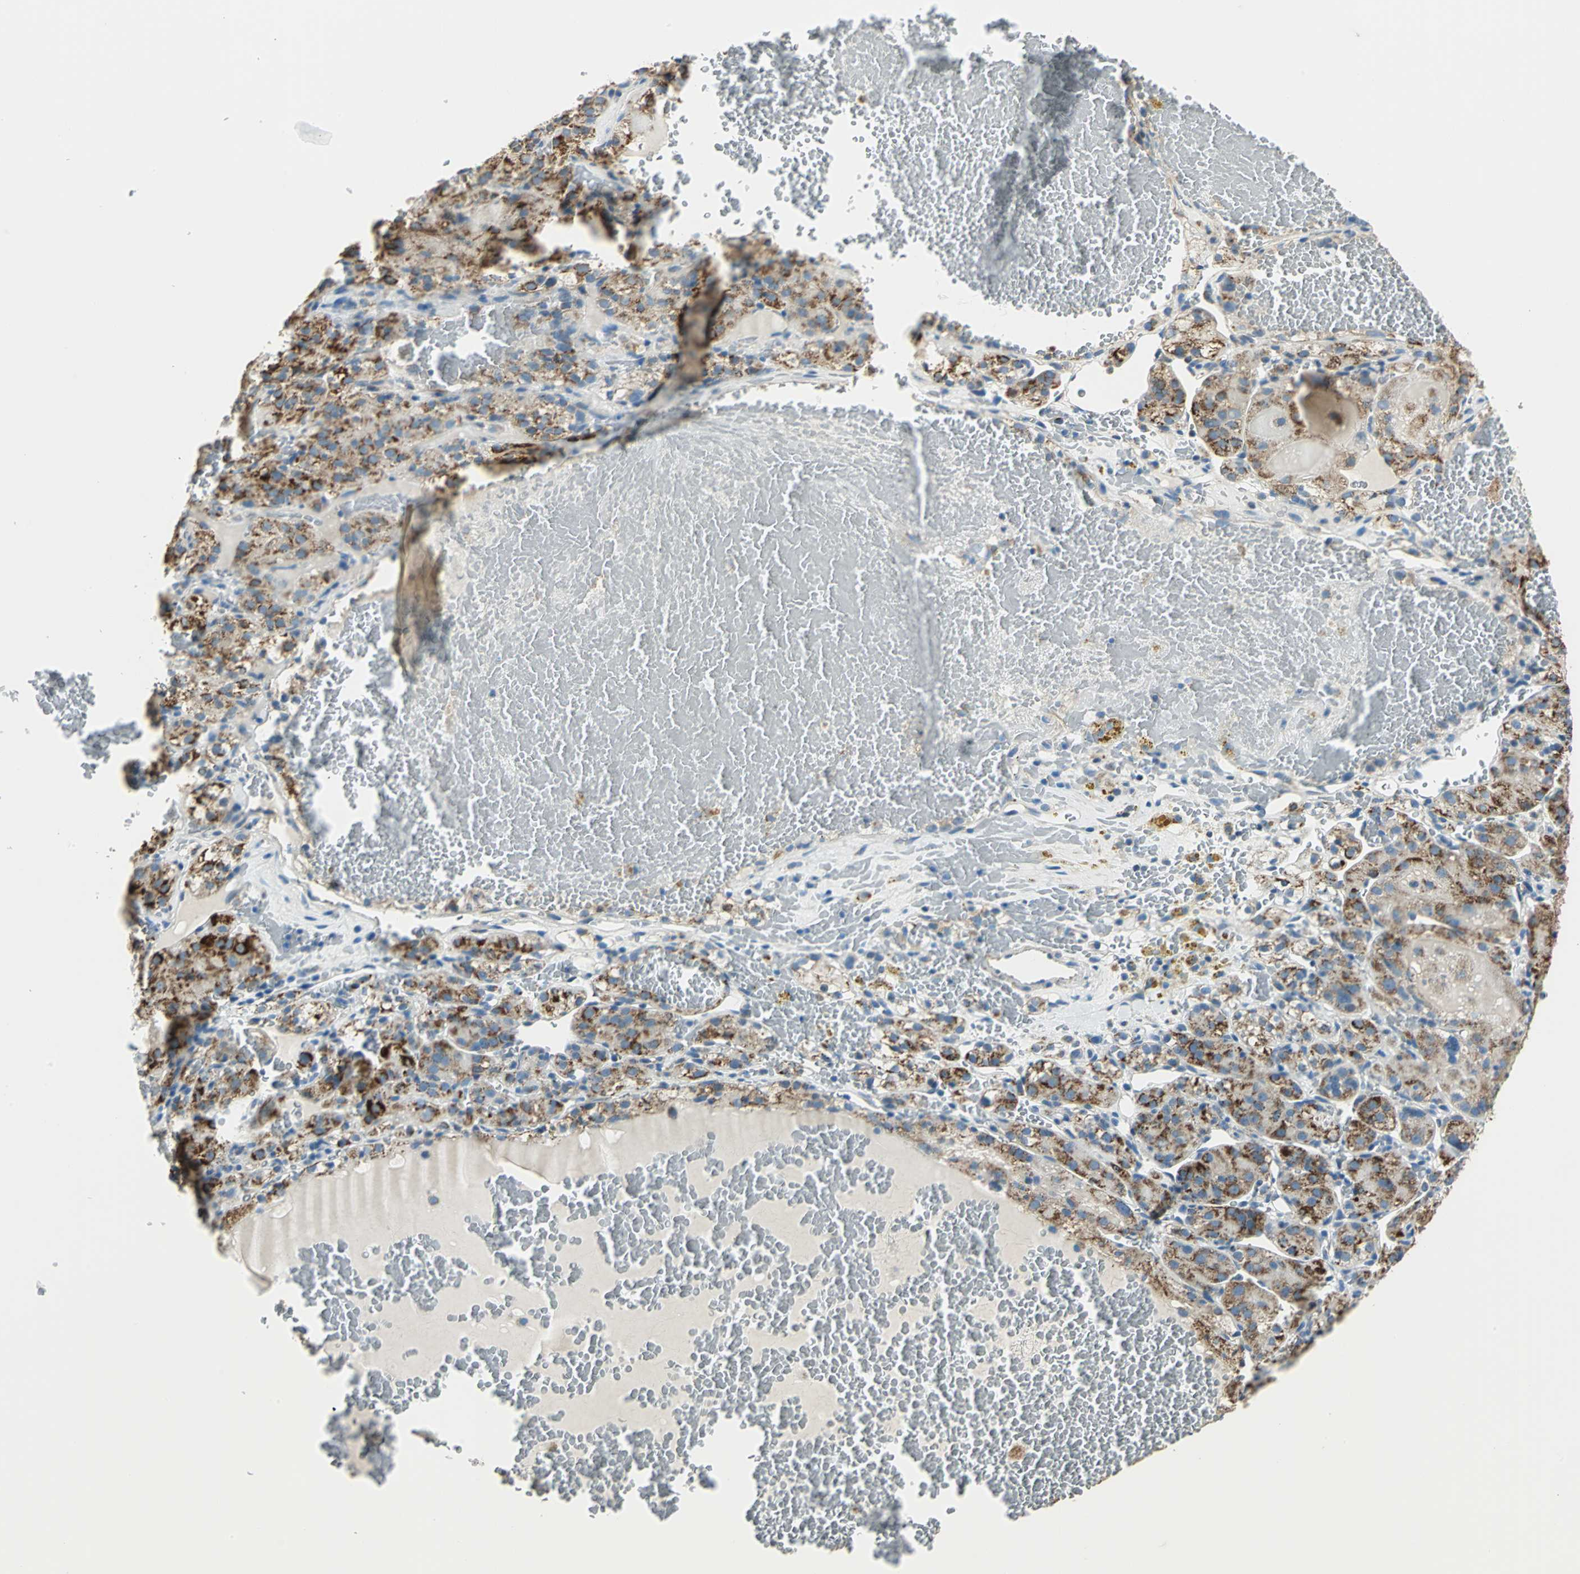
{"staining": {"intensity": "moderate", "quantity": ">75%", "location": "cytoplasmic/membranous"}, "tissue": "renal cancer", "cell_type": "Tumor cells", "image_type": "cancer", "snomed": [{"axis": "morphology", "description": "Normal tissue, NOS"}, {"axis": "morphology", "description": "Adenocarcinoma, NOS"}, {"axis": "topography", "description": "Kidney"}], "caption": "Protein staining by immunohistochemistry (IHC) exhibits moderate cytoplasmic/membranous positivity in approximately >75% of tumor cells in renal adenocarcinoma.", "gene": "ACADM", "patient": {"sex": "male", "age": 61}}